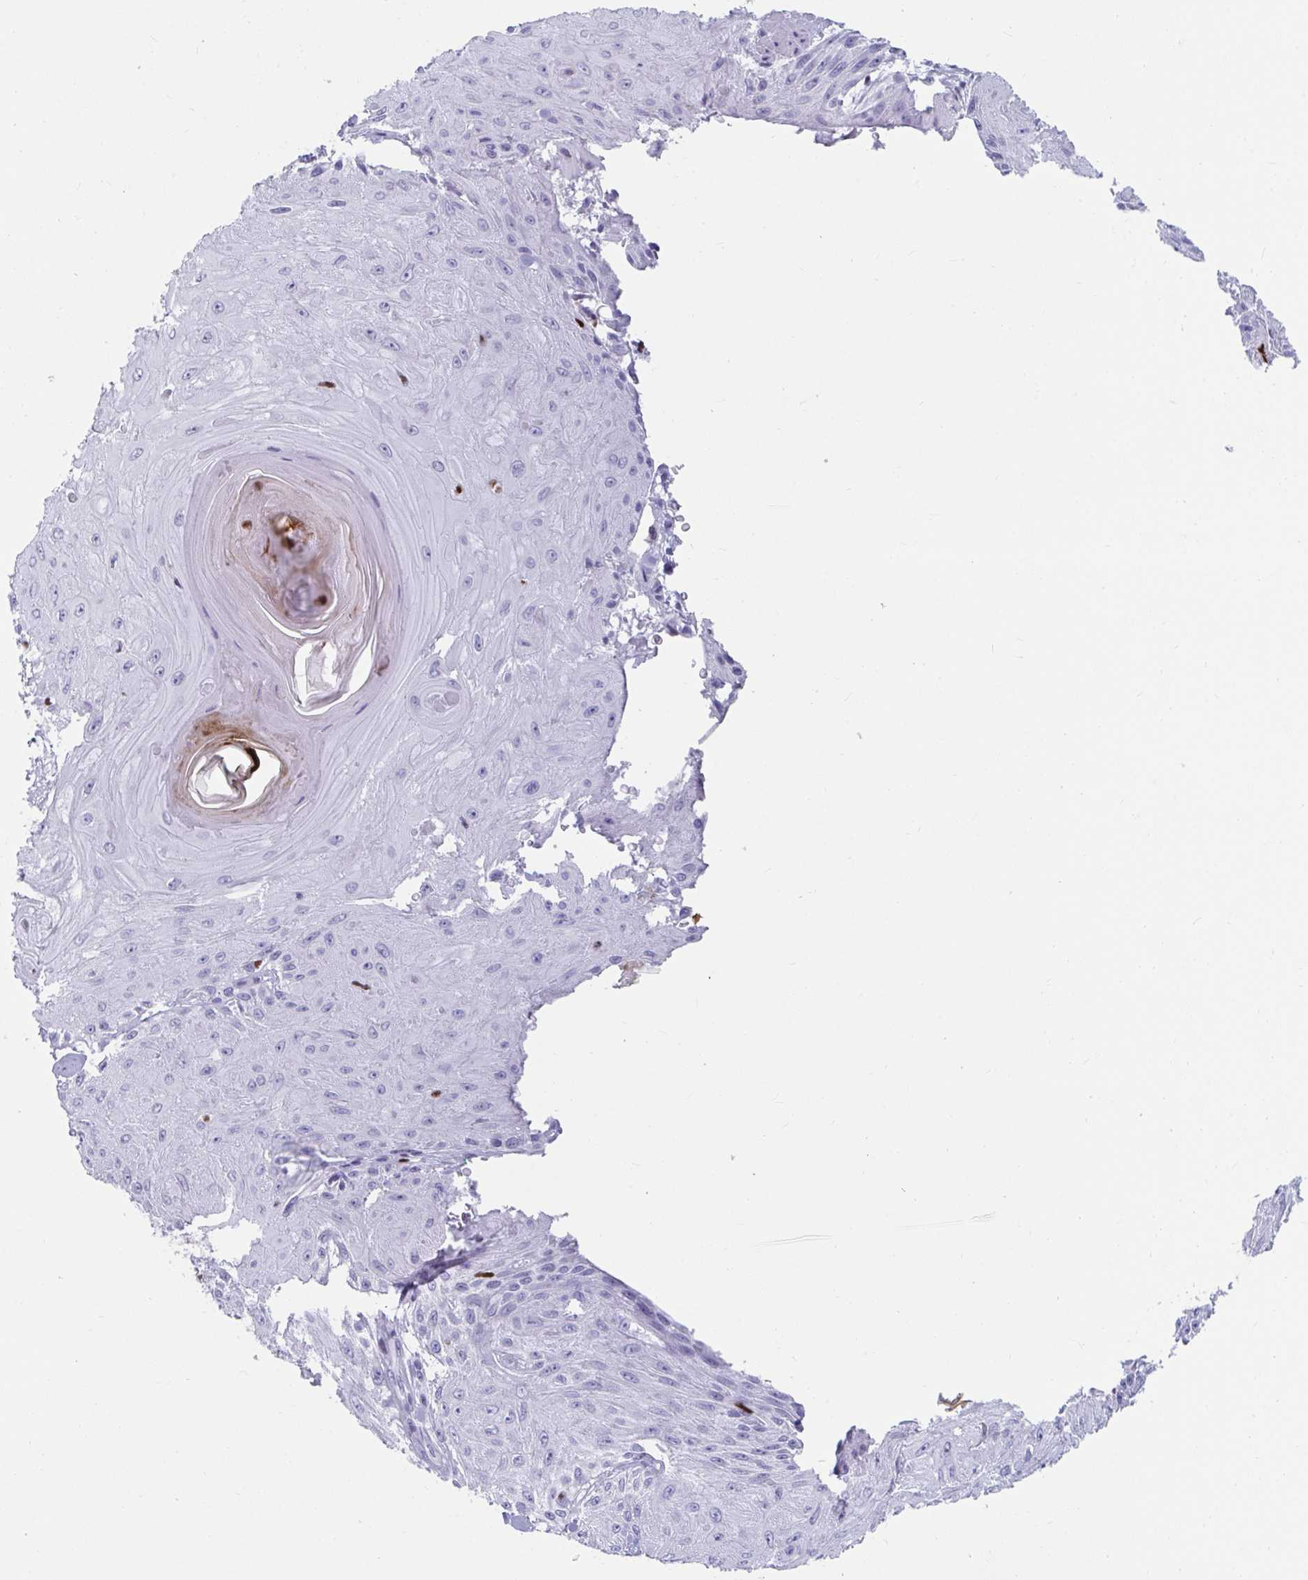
{"staining": {"intensity": "negative", "quantity": "none", "location": "none"}, "tissue": "skin cancer", "cell_type": "Tumor cells", "image_type": "cancer", "snomed": [{"axis": "morphology", "description": "Squamous cell carcinoma, NOS"}, {"axis": "topography", "description": "Skin"}], "caption": "A histopathology image of skin cancer stained for a protein exhibits no brown staining in tumor cells.", "gene": "ZNF586", "patient": {"sex": "male", "age": 88}}